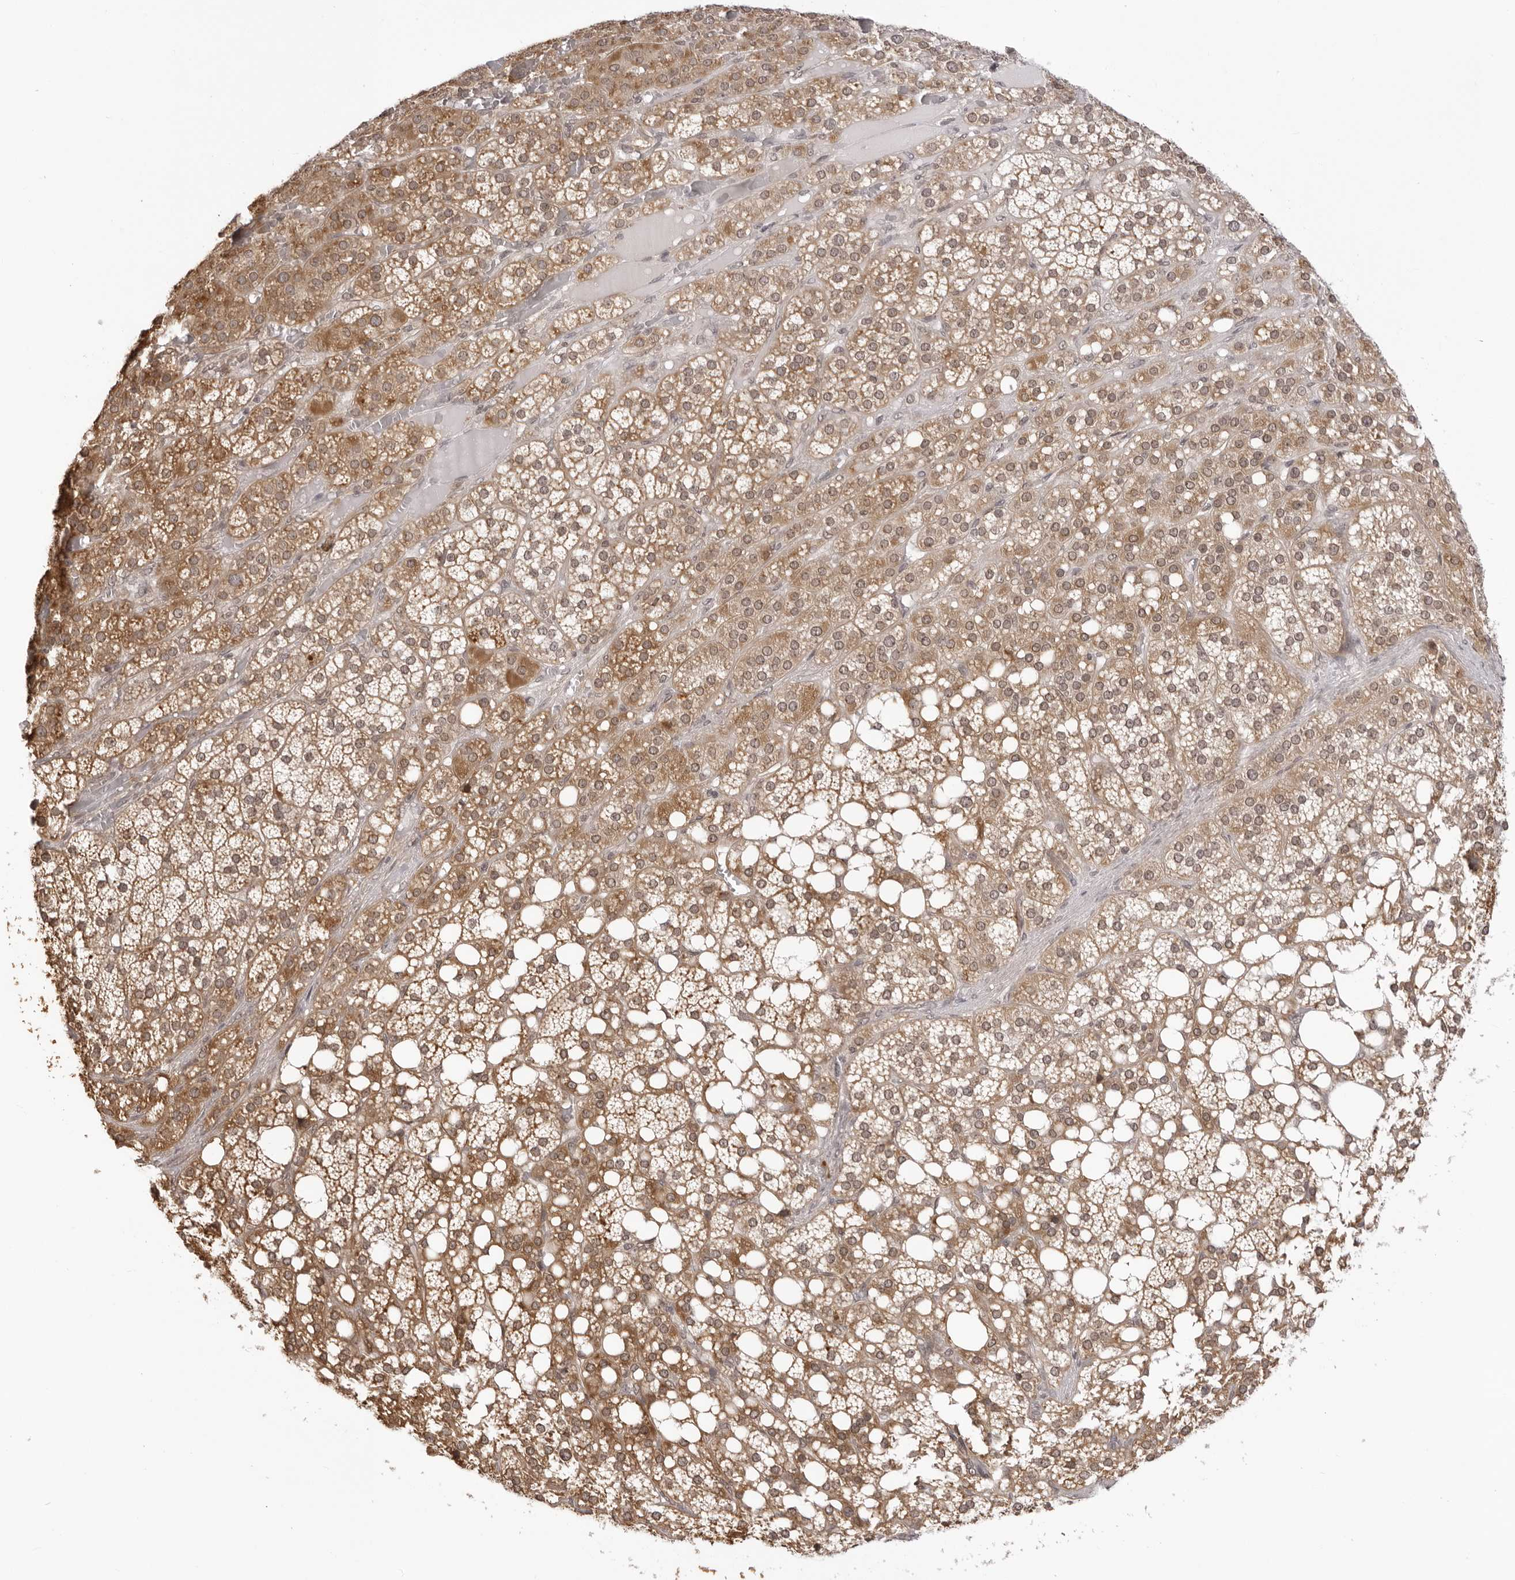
{"staining": {"intensity": "moderate", "quantity": ">75%", "location": "cytoplasmic/membranous"}, "tissue": "adrenal gland", "cell_type": "Glandular cells", "image_type": "normal", "snomed": [{"axis": "morphology", "description": "Normal tissue, NOS"}, {"axis": "topography", "description": "Adrenal gland"}], "caption": "A medium amount of moderate cytoplasmic/membranous staining is present in approximately >75% of glandular cells in normal adrenal gland.", "gene": "ZC3H11A", "patient": {"sex": "female", "age": 59}}